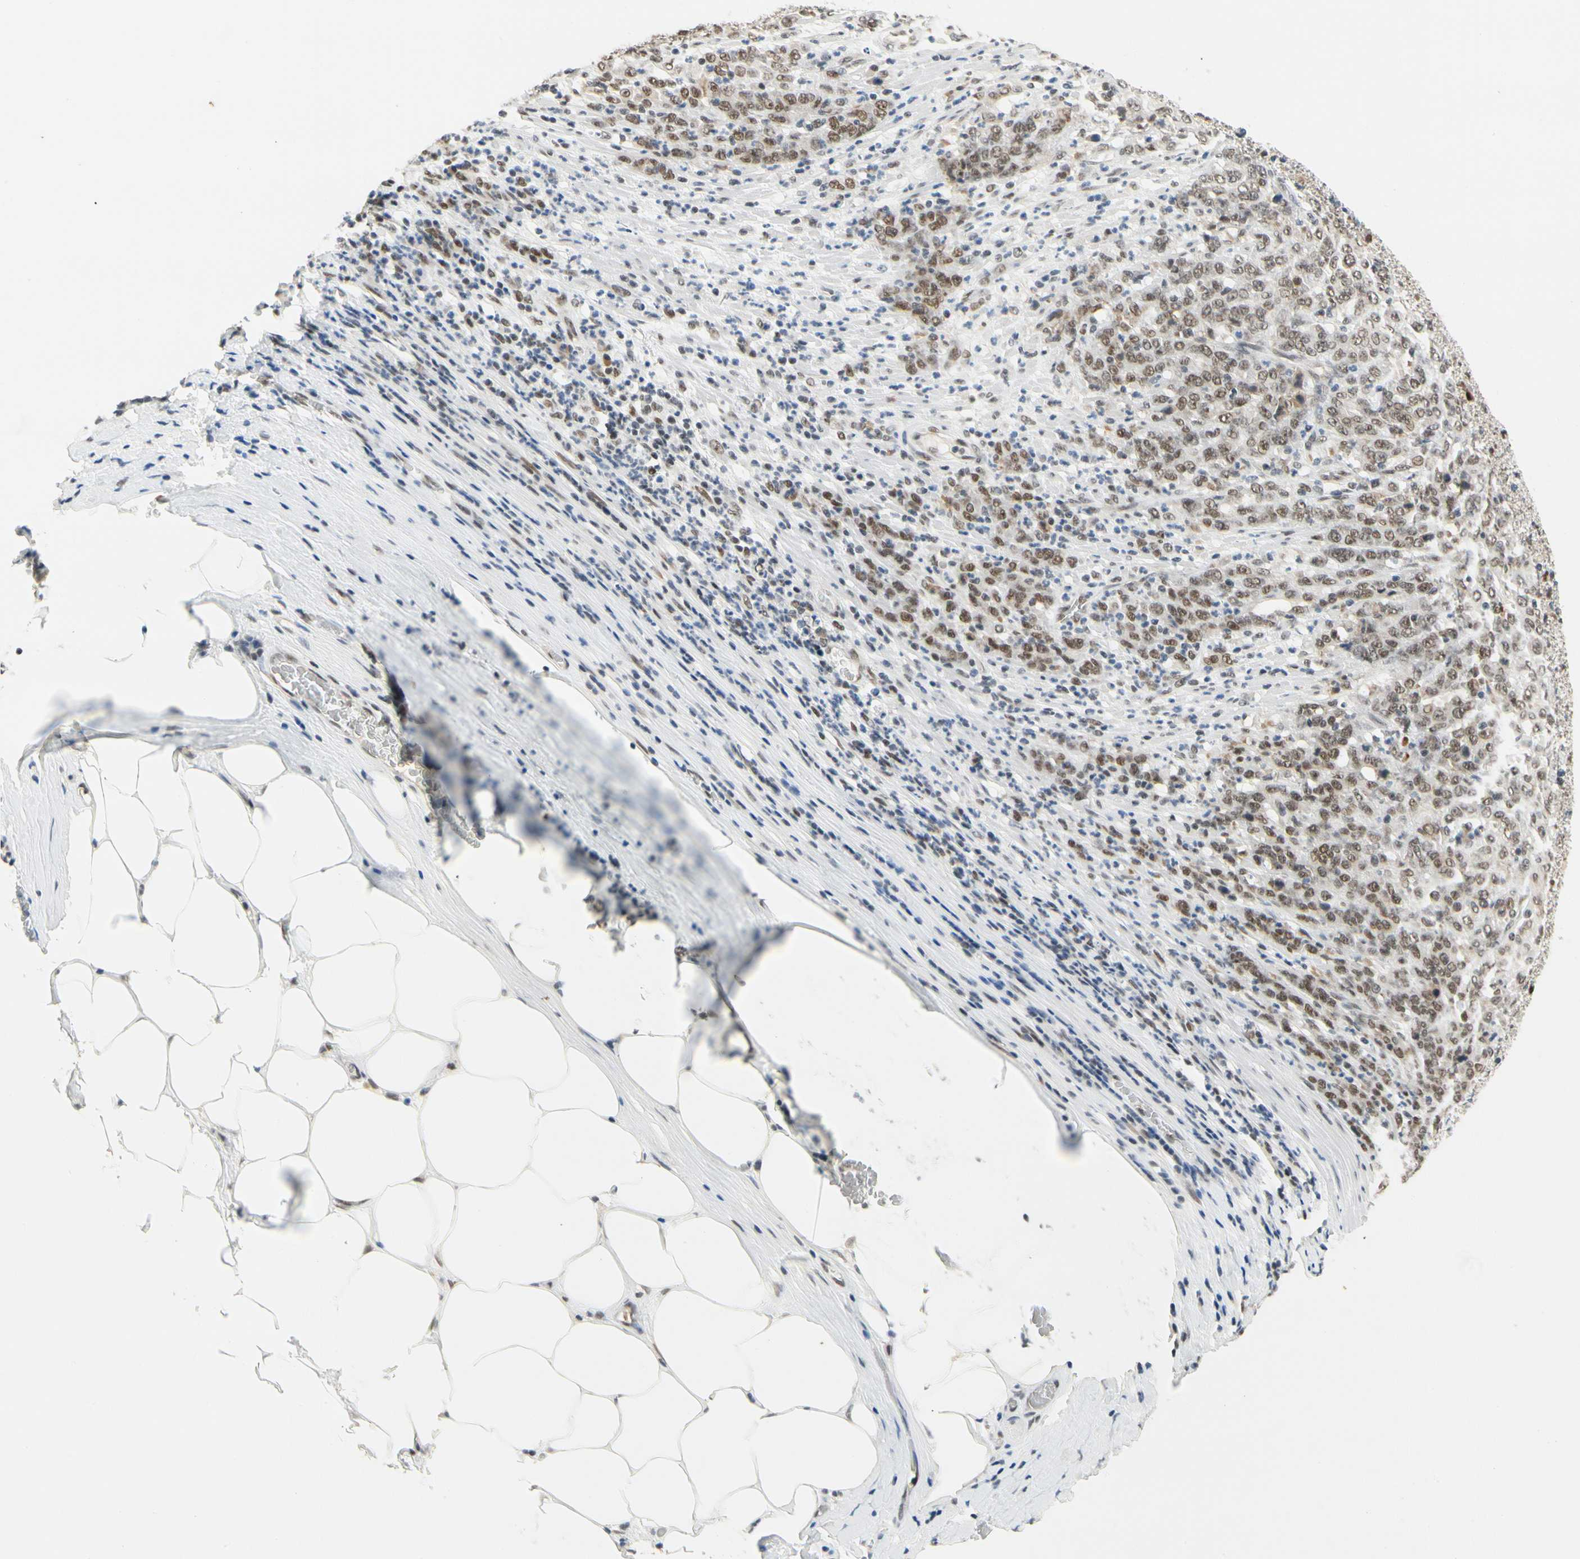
{"staining": {"intensity": "moderate", "quantity": ">75%", "location": "nuclear"}, "tissue": "stomach cancer", "cell_type": "Tumor cells", "image_type": "cancer", "snomed": [{"axis": "morphology", "description": "Adenocarcinoma, NOS"}, {"axis": "topography", "description": "Stomach, lower"}], "caption": "Immunohistochemical staining of stomach cancer (adenocarcinoma) reveals medium levels of moderate nuclear protein expression in approximately >75% of tumor cells. (Stains: DAB in brown, nuclei in blue, Microscopy: brightfield microscopy at high magnification).", "gene": "ZSCAN16", "patient": {"sex": "female", "age": 71}}